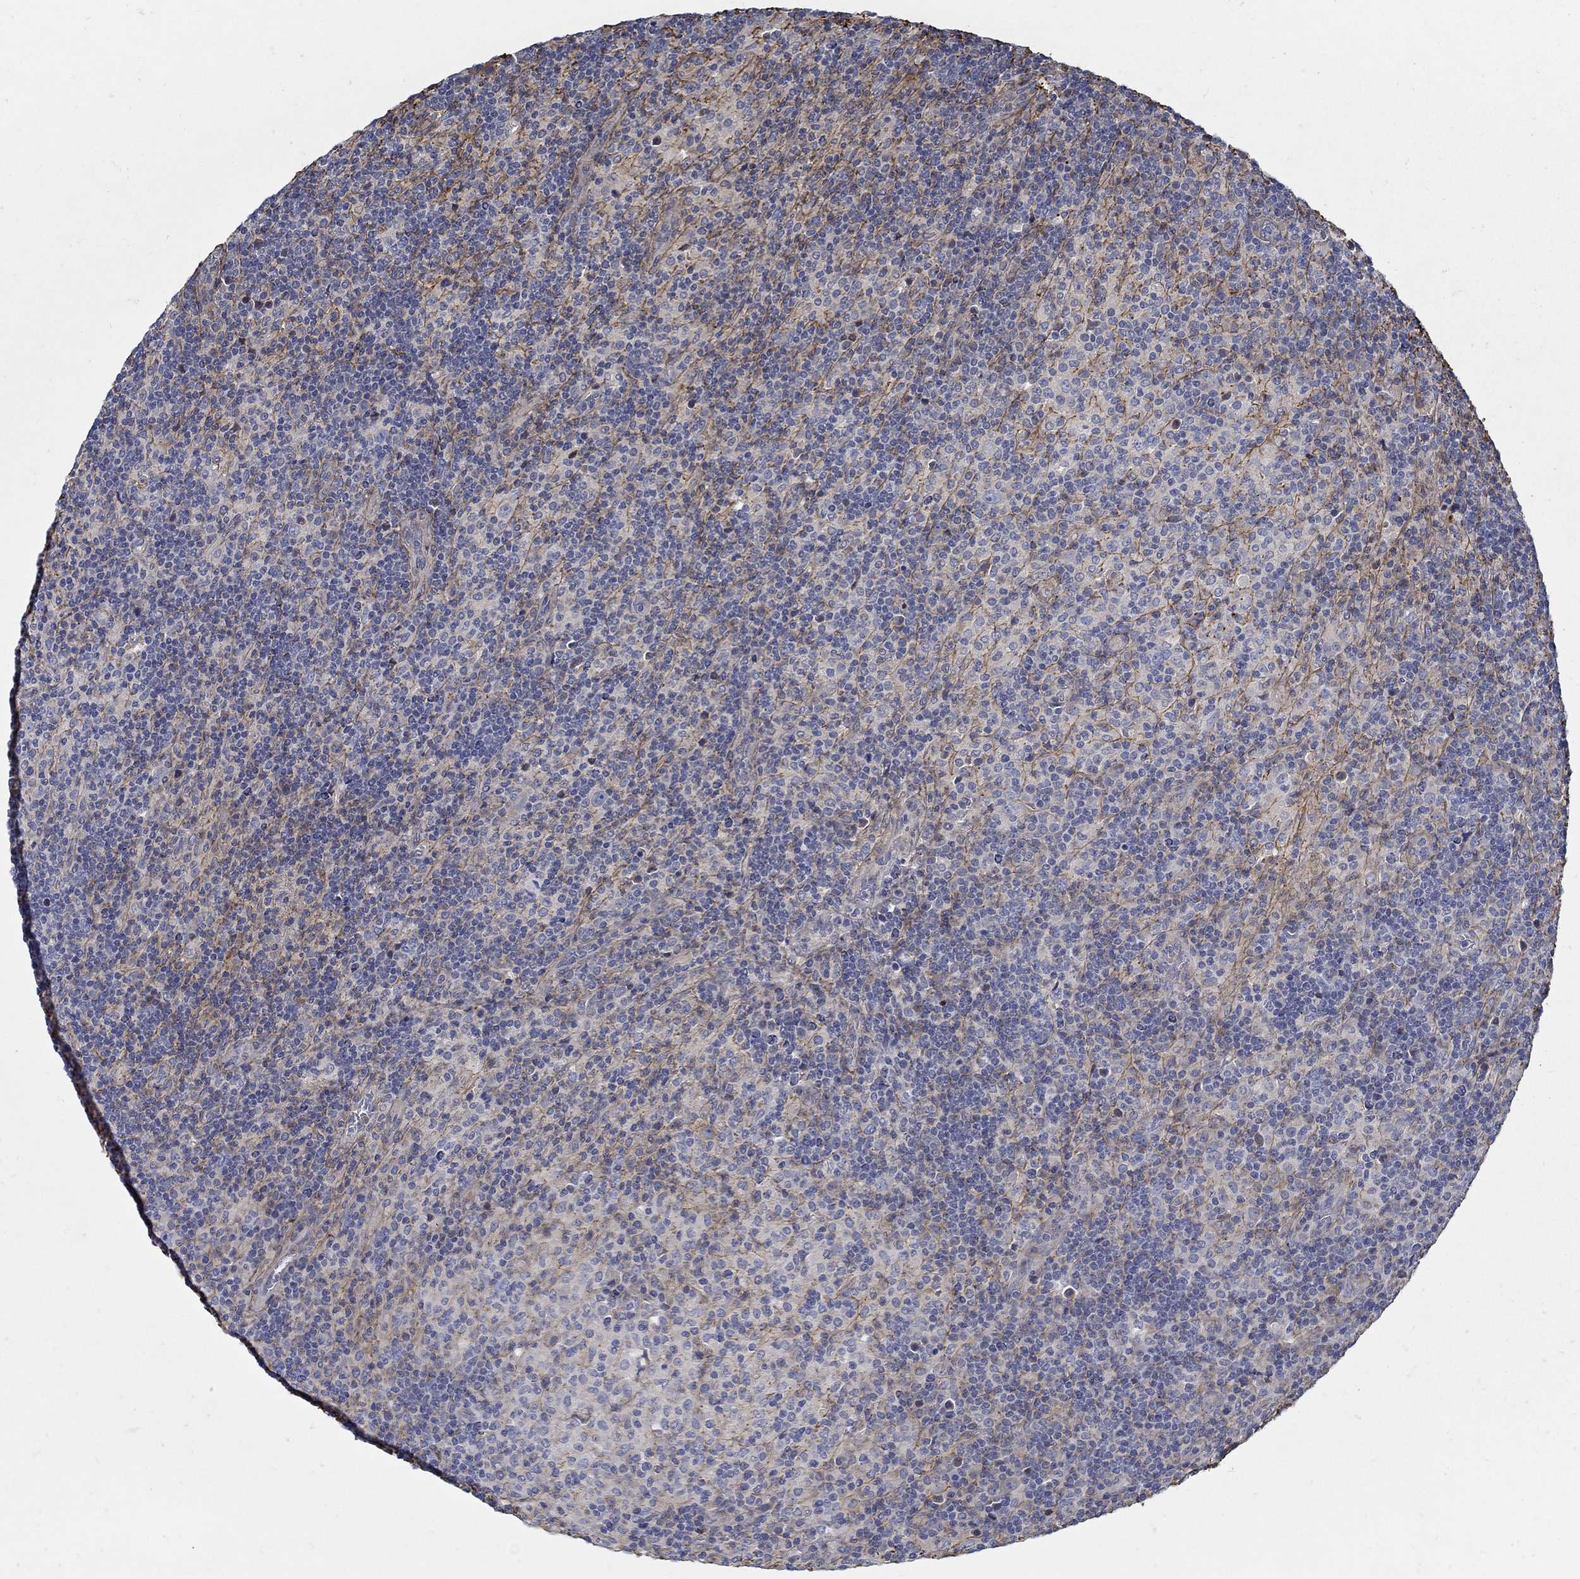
{"staining": {"intensity": "negative", "quantity": "none", "location": "none"}, "tissue": "lymphoma", "cell_type": "Tumor cells", "image_type": "cancer", "snomed": [{"axis": "morphology", "description": "Hodgkin's disease, NOS"}, {"axis": "topography", "description": "Lymph node"}], "caption": "IHC of lymphoma demonstrates no staining in tumor cells.", "gene": "TGFBI", "patient": {"sex": "male", "age": 70}}